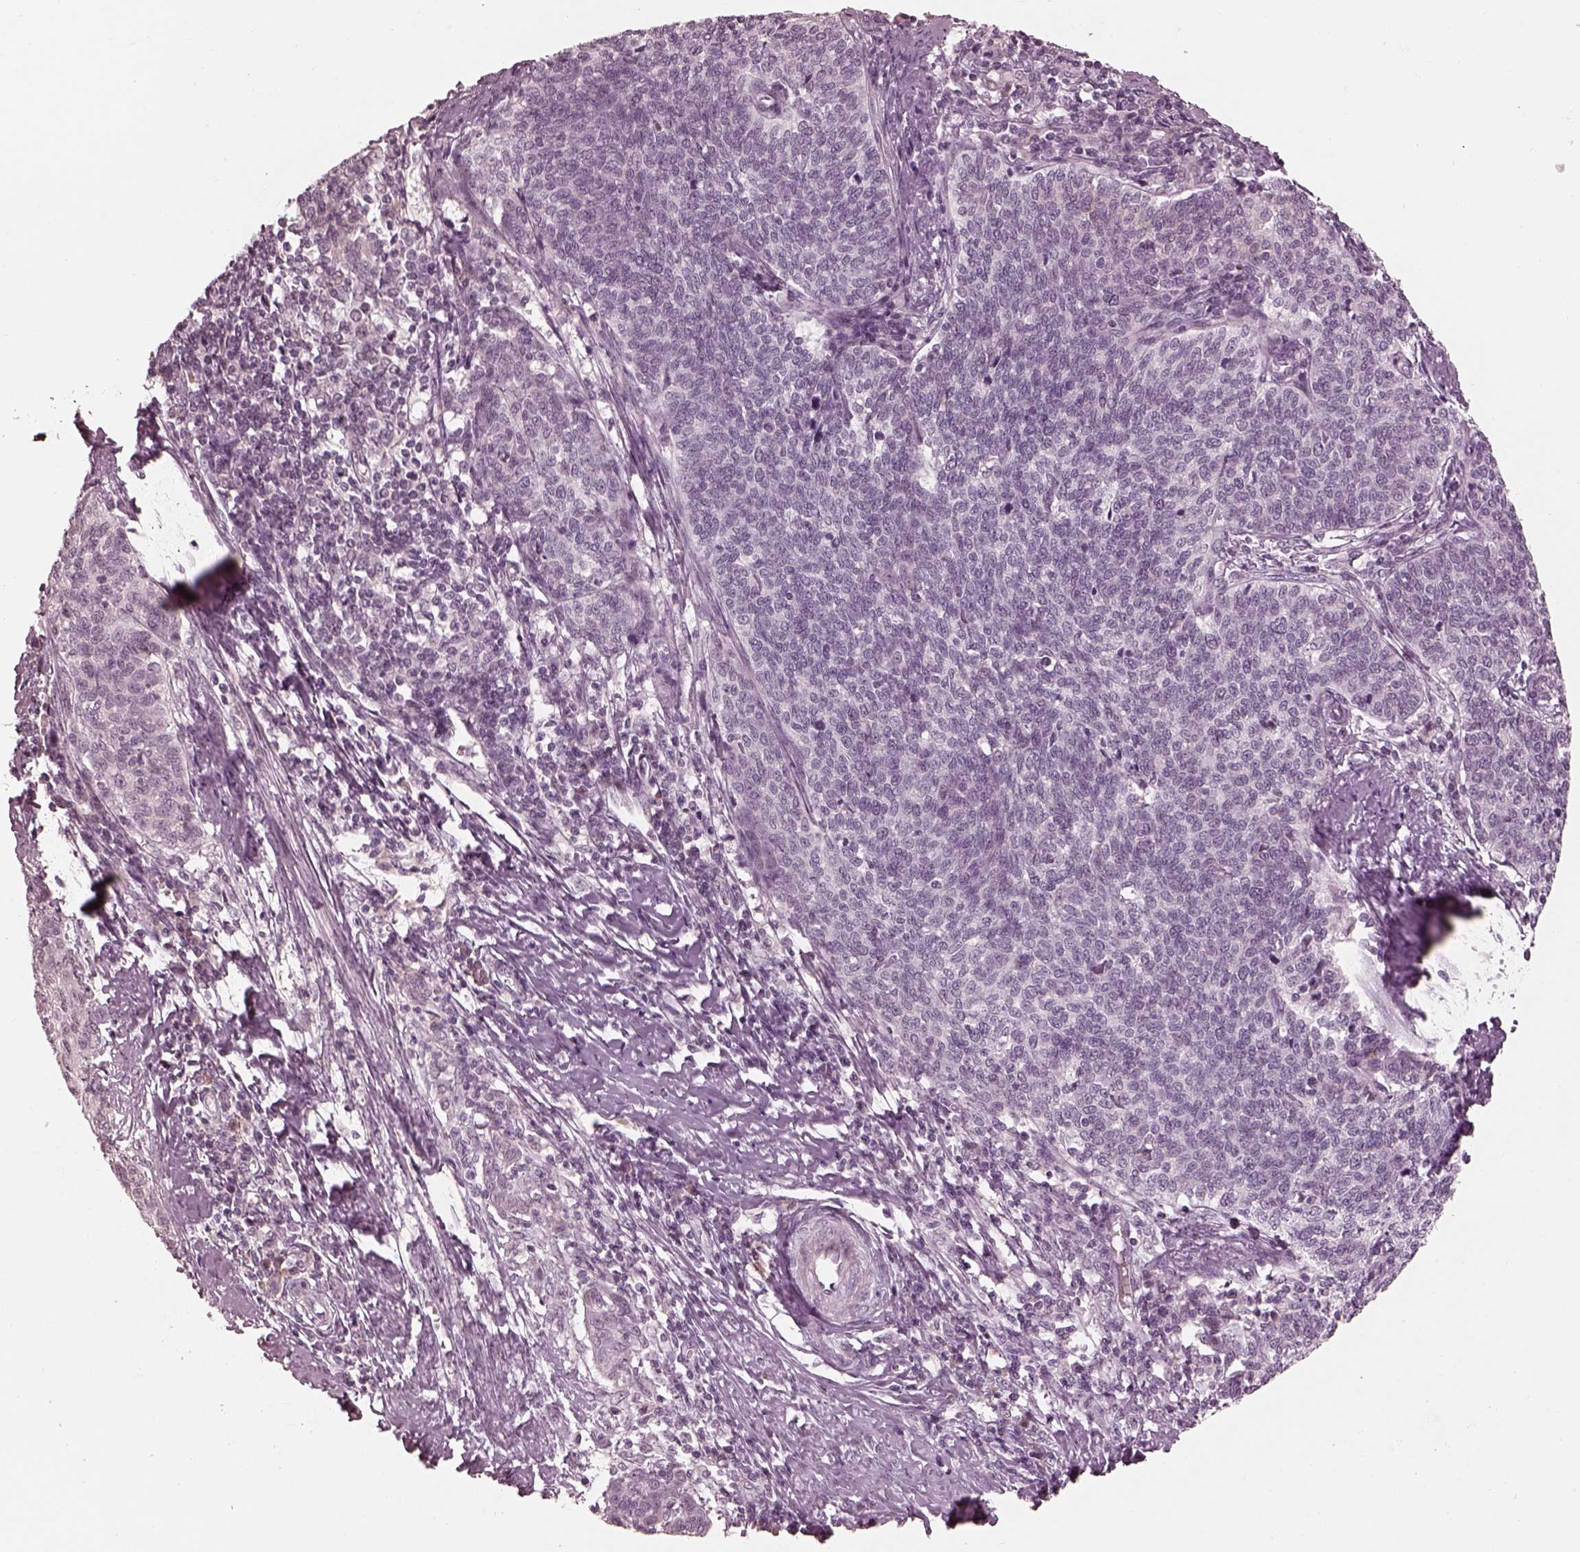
{"staining": {"intensity": "negative", "quantity": "none", "location": "none"}, "tissue": "cervical cancer", "cell_type": "Tumor cells", "image_type": "cancer", "snomed": [{"axis": "morphology", "description": "Squamous cell carcinoma, NOS"}, {"axis": "topography", "description": "Cervix"}], "caption": "Immunohistochemical staining of cervical cancer (squamous cell carcinoma) displays no significant expression in tumor cells. The staining is performed using DAB brown chromogen with nuclei counter-stained in using hematoxylin.", "gene": "KCNA2", "patient": {"sex": "female", "age": 39}}